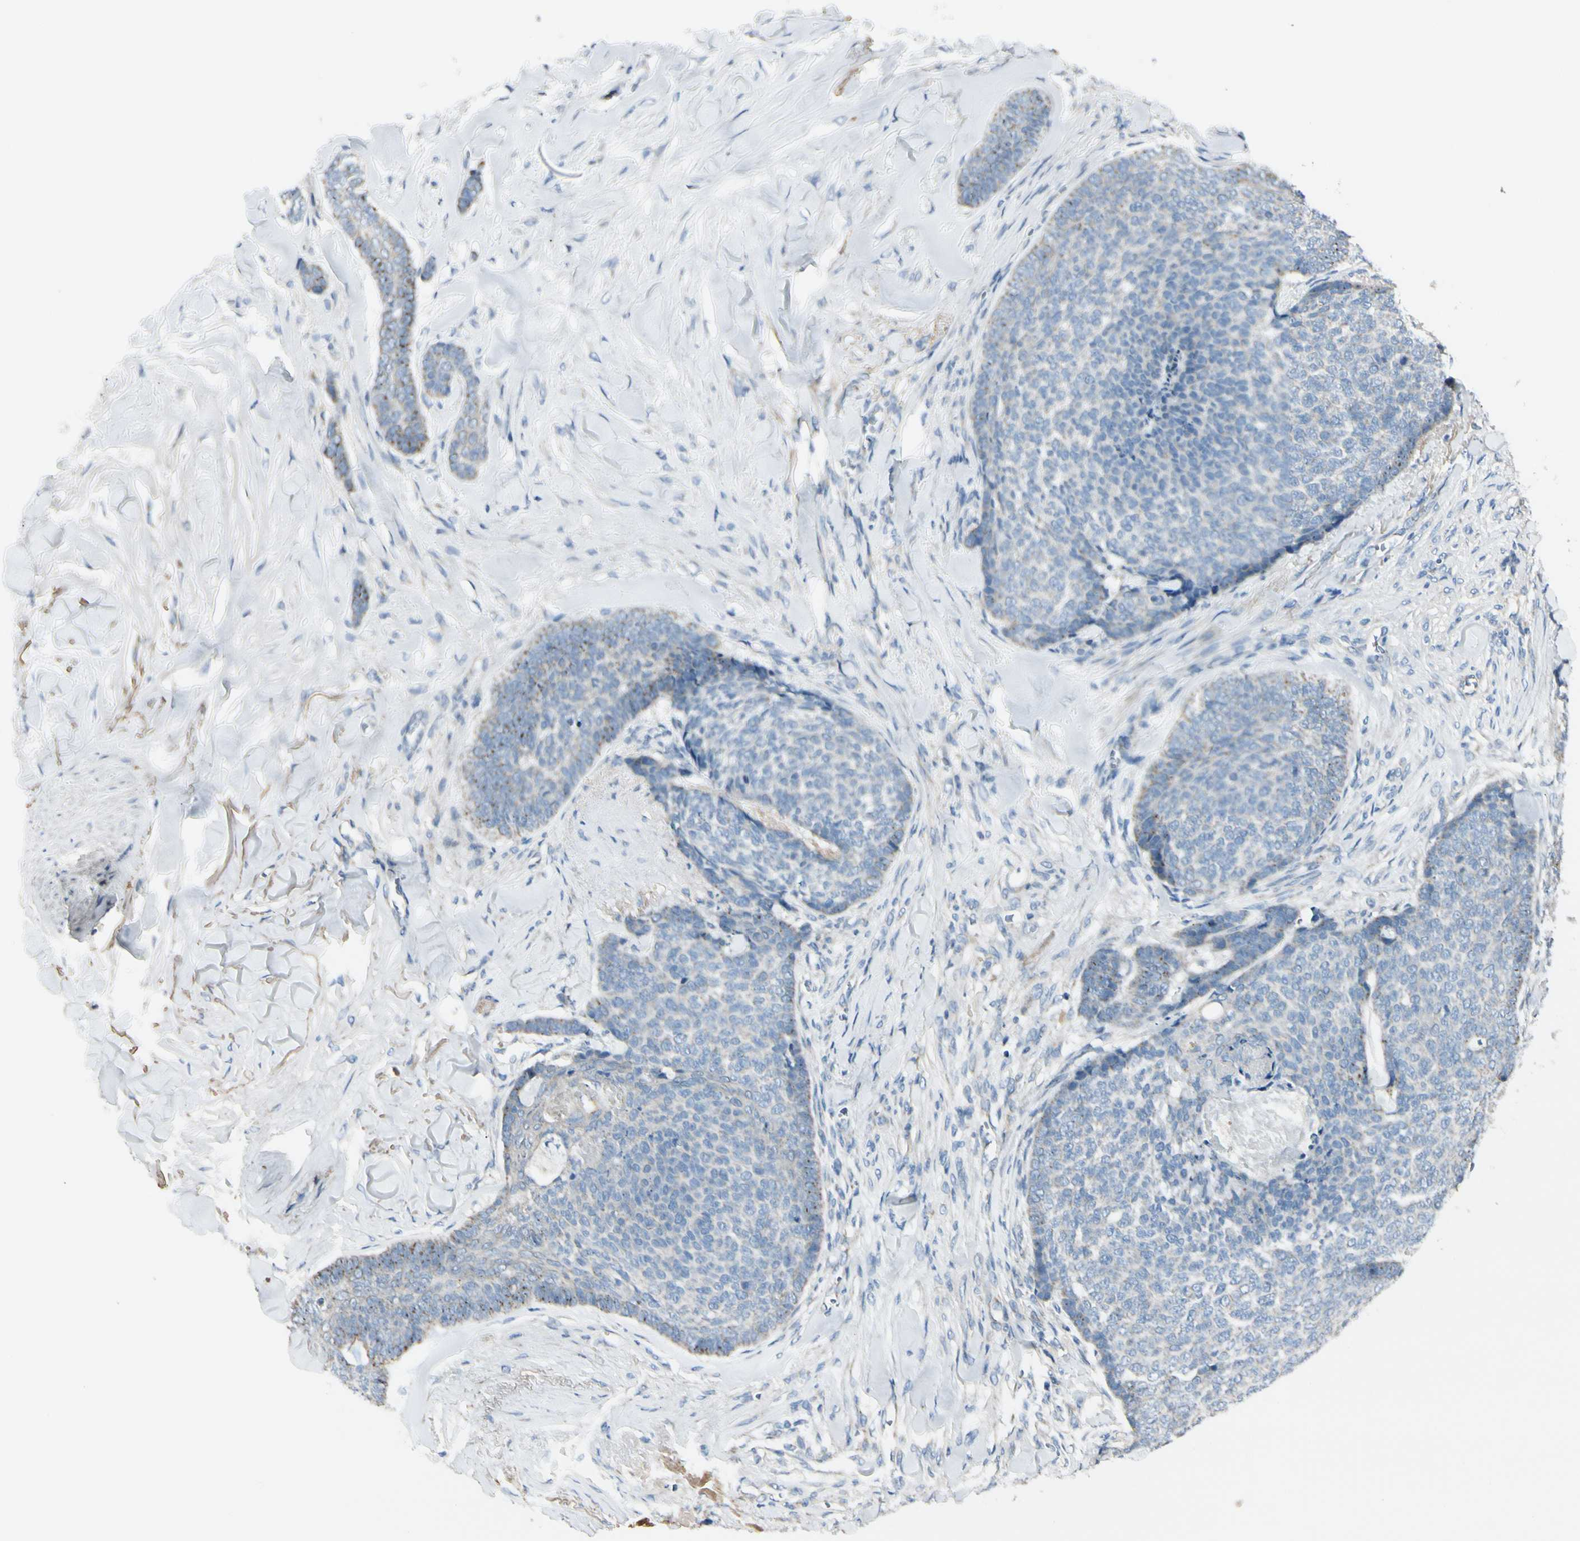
{"staining": {"intensity": "negative", "quantity": "none", "location": "none"}, "tissue": "skin cancer", "cell_type": "Tumor cells", "image_type": "cancer", "snomed": [{"axis": "morphology", "description": "Basal cell carcinoma"}, {"axis": "topography", "description": "Skin"}], "caption": "Protein analysis of skin cancer exhibits no significant staining in tumor cells.", "gene": "EPHA3", "patient": {"sex": "male", "age": 84}}